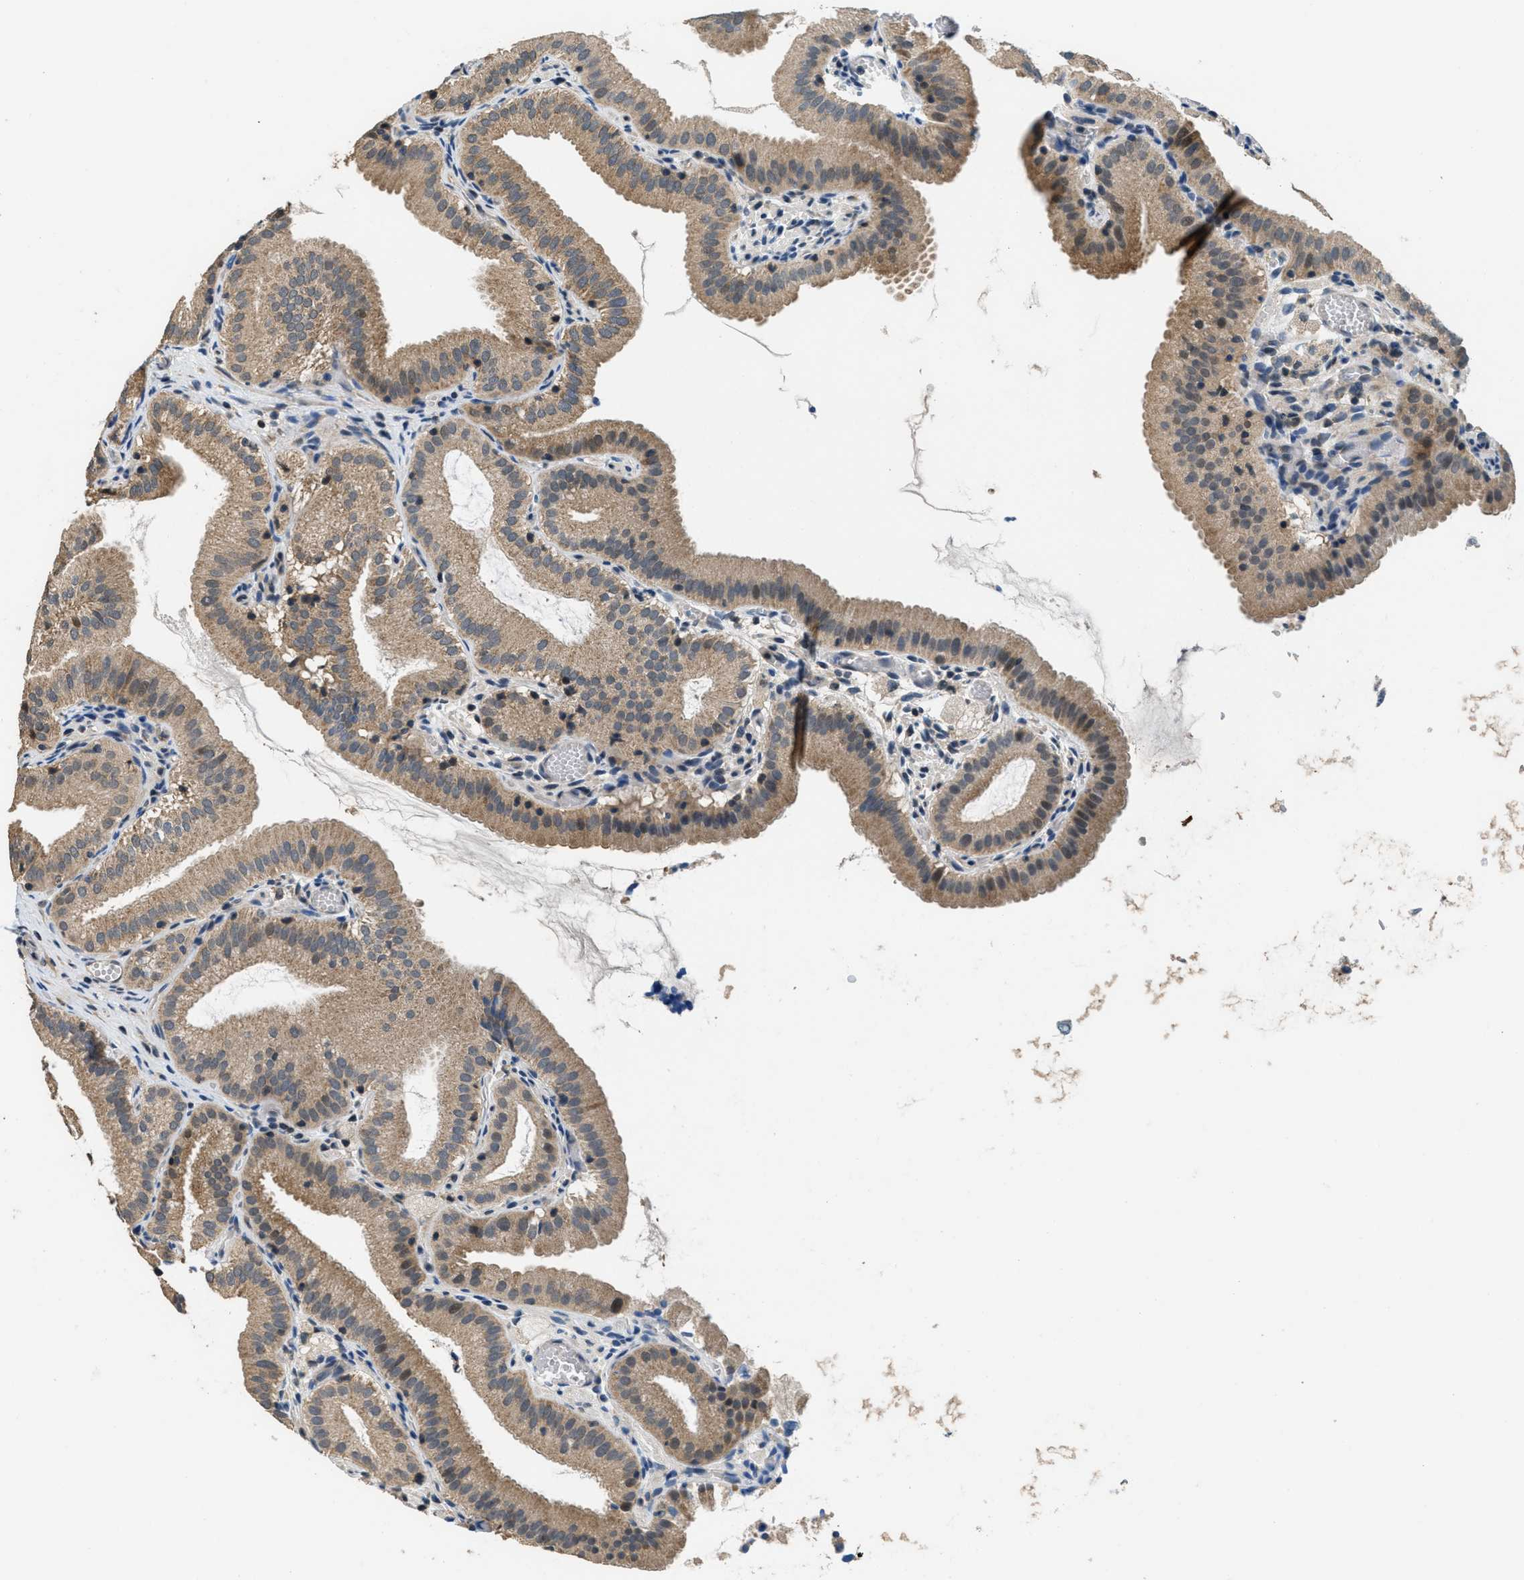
{"staining": {"intensity": "moderate", "quantity": ">75%", "location": "cytoplasmic/membranous,nuclear"}, "tissue": "gallbladder", "cell_type": "Glandular cells", "image_type": "normal", "snomed": [{"axis": "morphology", "description": "Normal tissue, NOS"}, {"axis": "topography", "description": "Gallbladder"}], "caption": "Human gallbladder stained for a protein (brown) reveals moderate cytoplasmic/membranous,nuclear positive expression in about >75% of glandular cells.", "gene": "NAT1", "patient": {"sex": "male", "age": 54}}